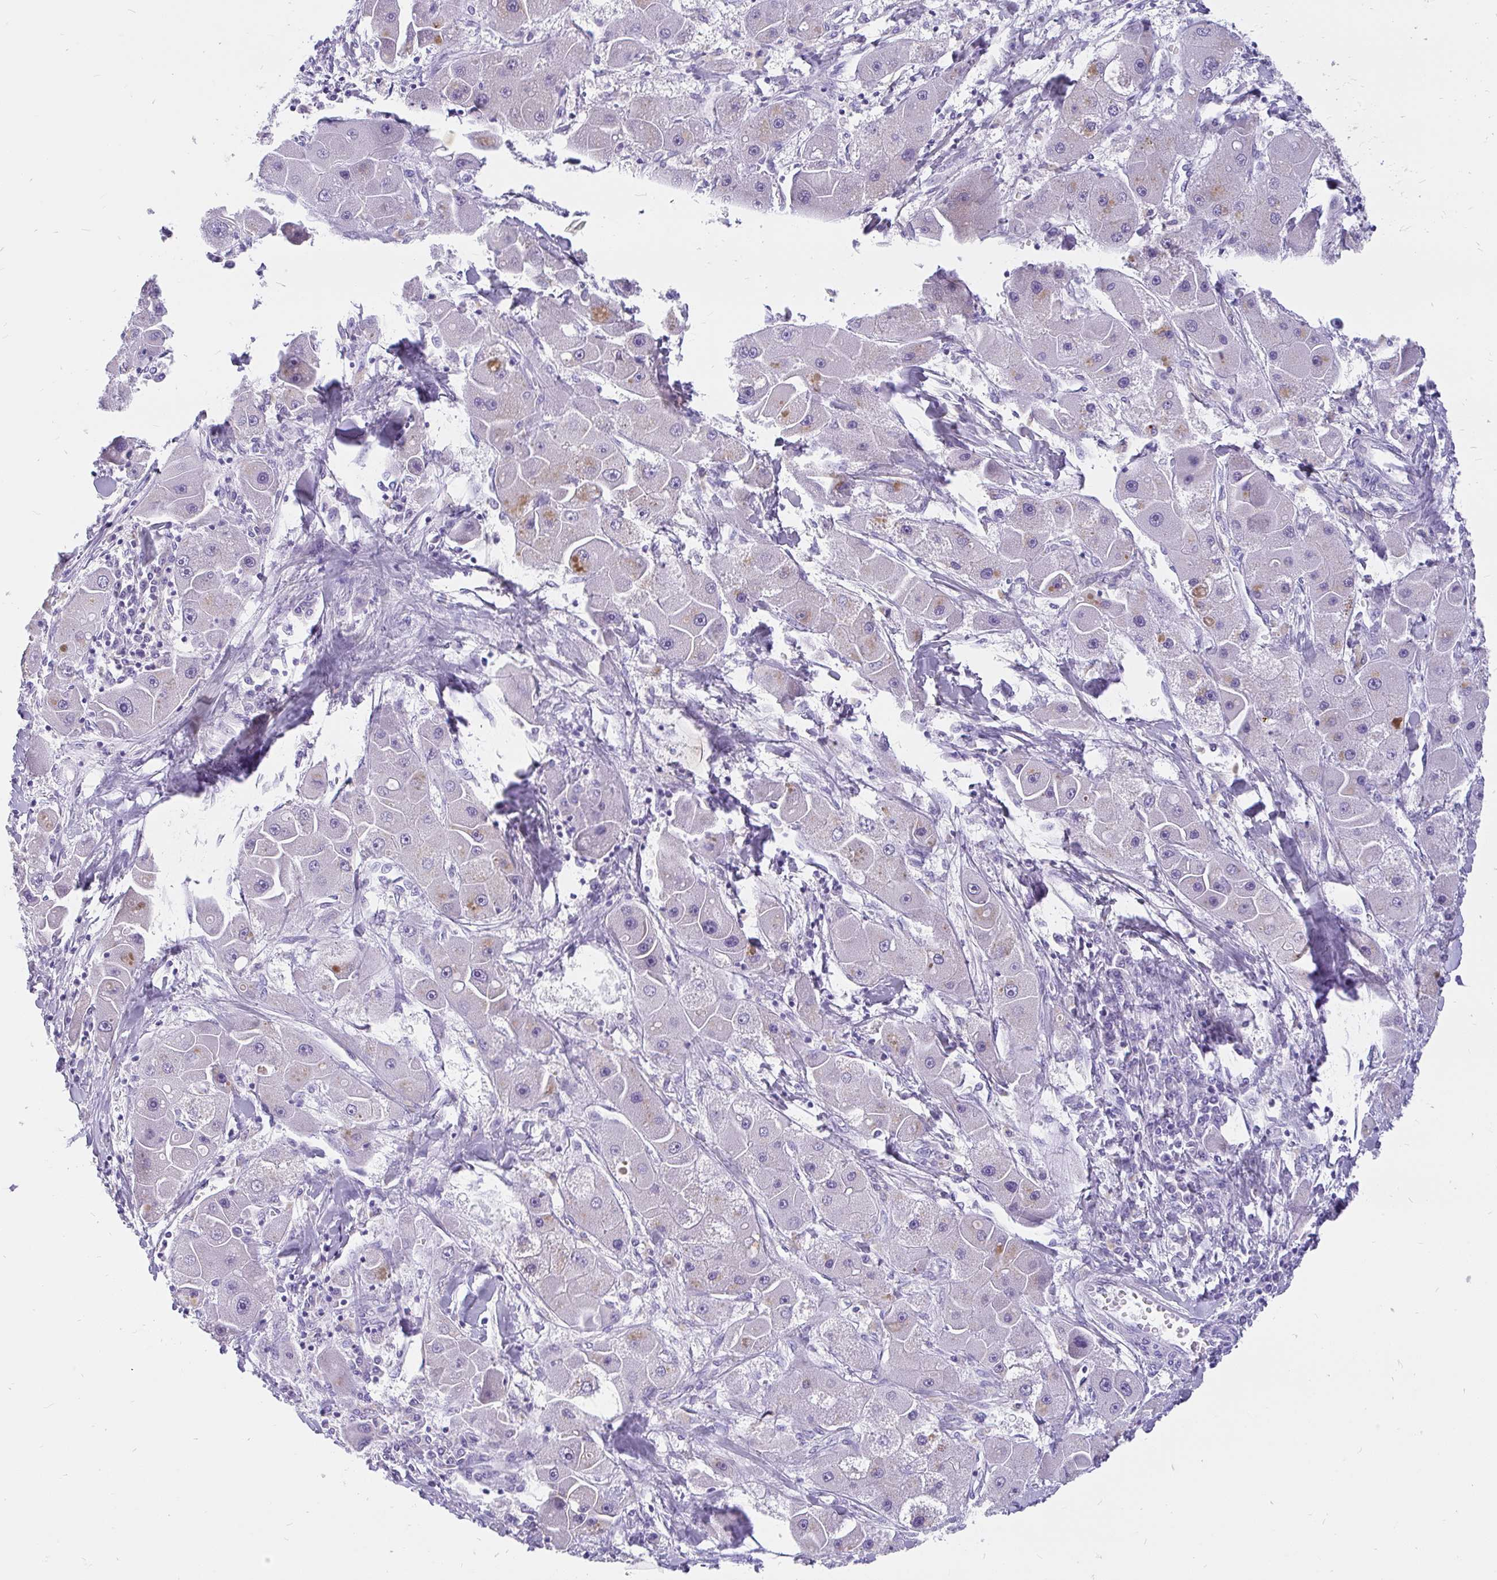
{"staining": {"intensity": "moderate", "quantity": "<25%", "location": "cytoplasmic/membranous"}, "tissue": "liver cancer", "cell_type": "Tumor cells", "image_type": "cancer", "snomed": [{"axis": "morphology", "description": "Carcinoma, Hepatocellular, NOS"}, {"axis": "topography", "description": "Liver"}], "caption": "The immunohistochemical stain shows moderate cytoplasmic/membranous staining in tumor cells of liver cancer (hepatocellular carcinoma) tissue.", "gene": "KIAA2013", "patient": {"sex": "male", "age": 24}}